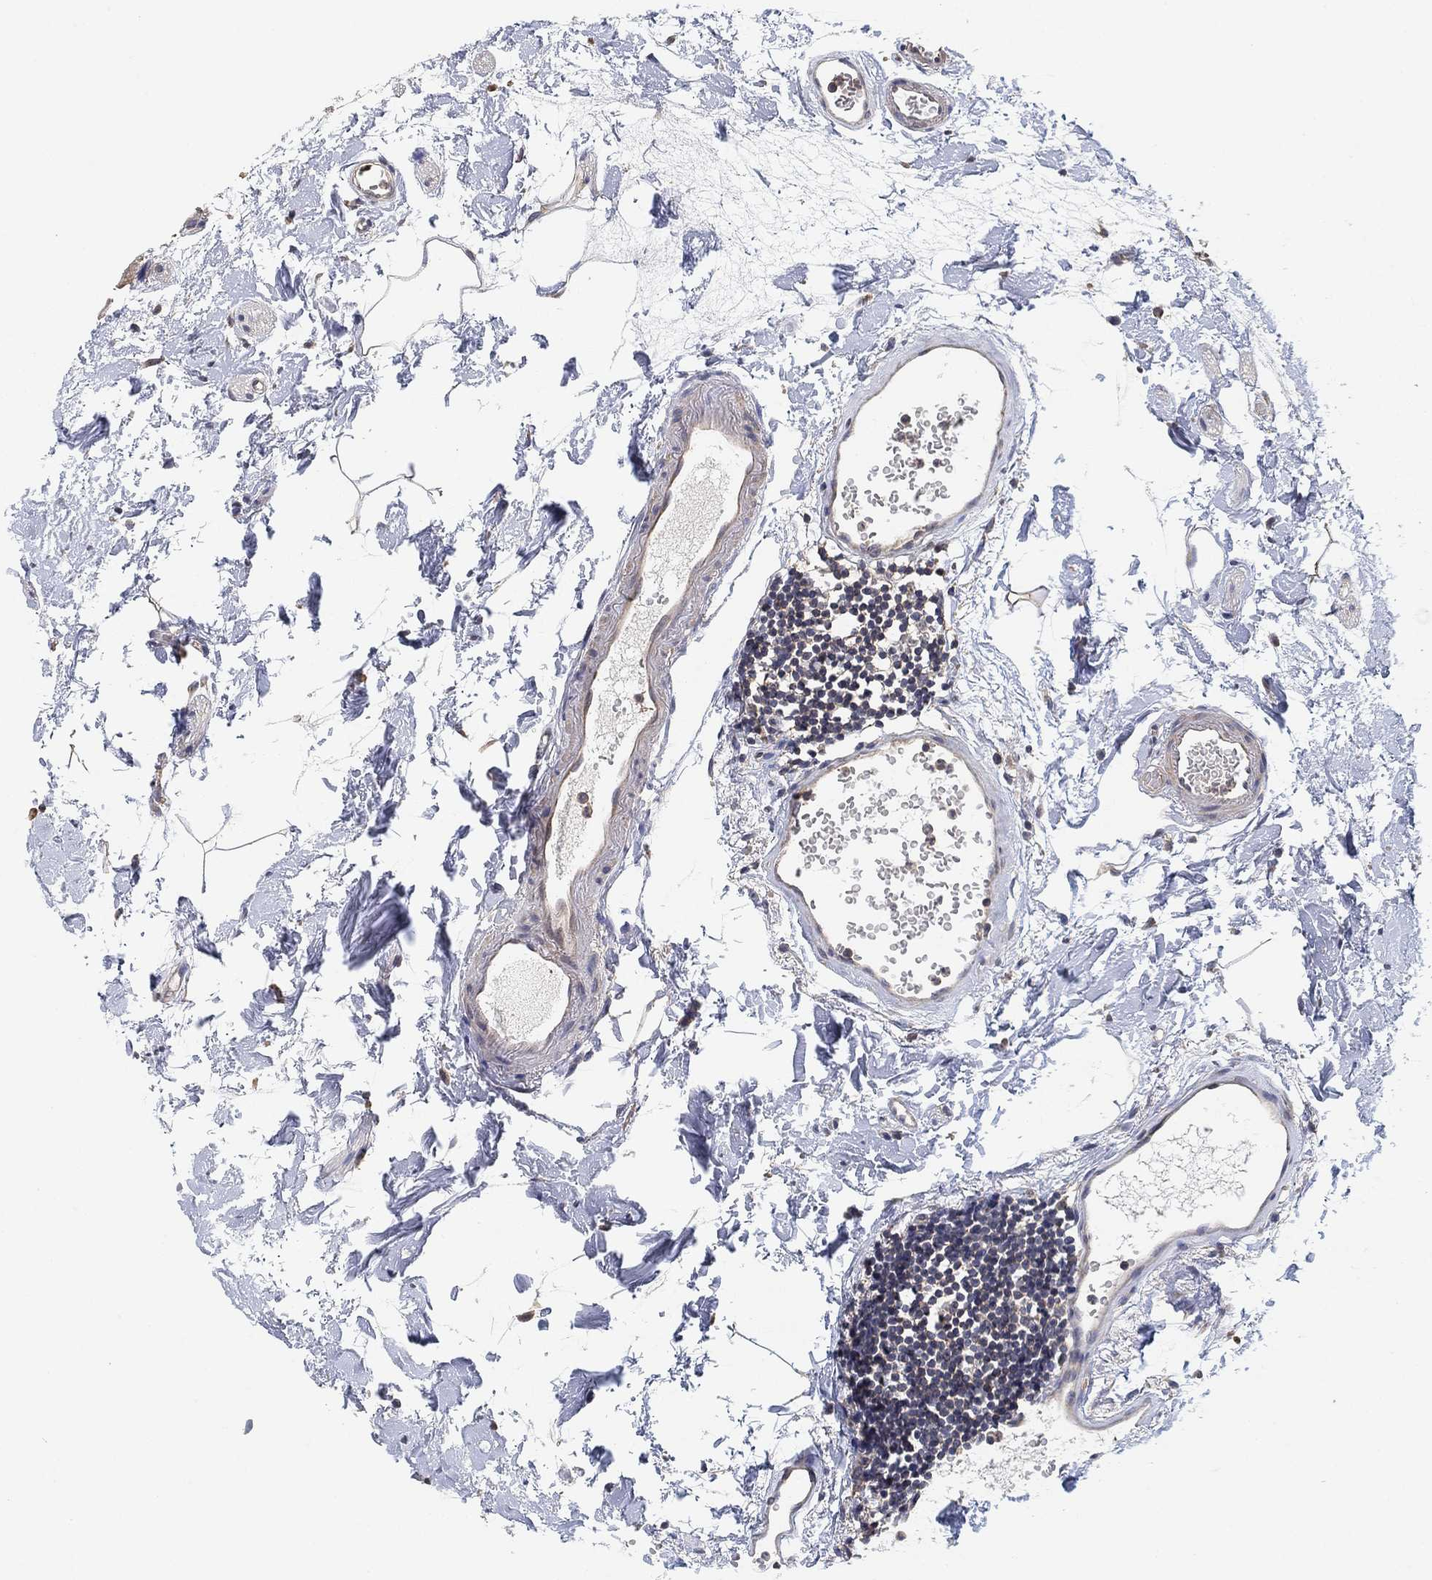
{"staining": {"intensity": "negative", "quantity": "none", "location": "none"}, "tissue": "colon", "cell_type": "Endothelial cells", "image_type": "normal", "snomed": [{"axis": "morphology", "description": "Normal tissue, NOS"}, {"axis": "topography", "description": "Colon"}], "caption": "The immunohistochemistry image has no significant positivity in endothelial cells of colon.", "gene": "CCDC43", "patient": {"sex": "female", "age": 84}}